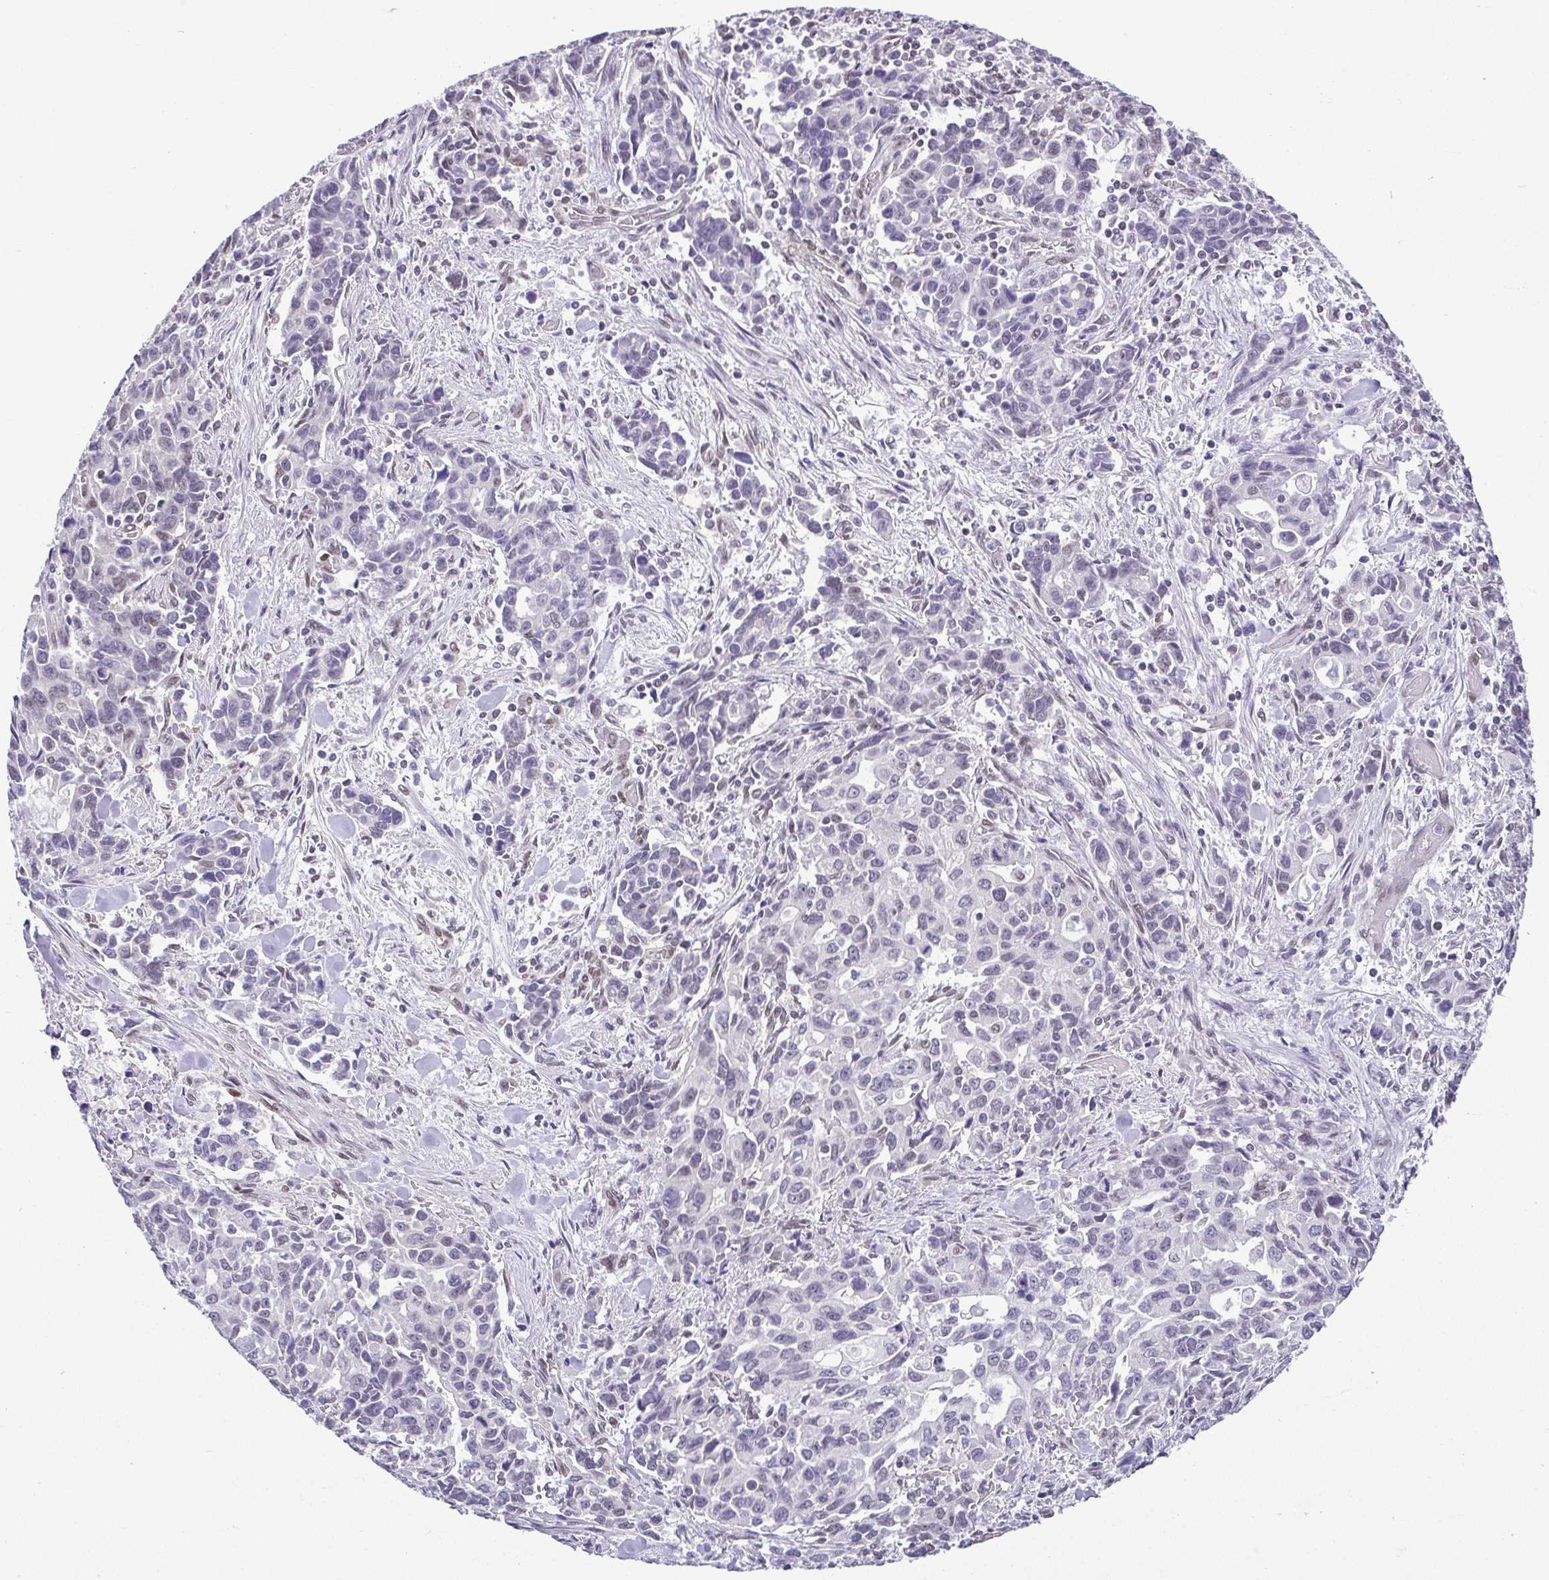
{"staining": {"intensity": "negative", "quantity": "none", "location": "none"}, "tissue": "stomach cancer", "cell_type": "Tumor cells", "image_type": "cancer", "snomed": [{"axis": "morphology", "description": "Adenocarcinoma, NOS"}, {"axis": "topography", "description": "Stomach, upper"}], "caption": "Tumor cells show no significant protein expression in stomach adenocarcinoma.", "gene": "RBM3", "patient": {"sex": "male", "age": 85}}